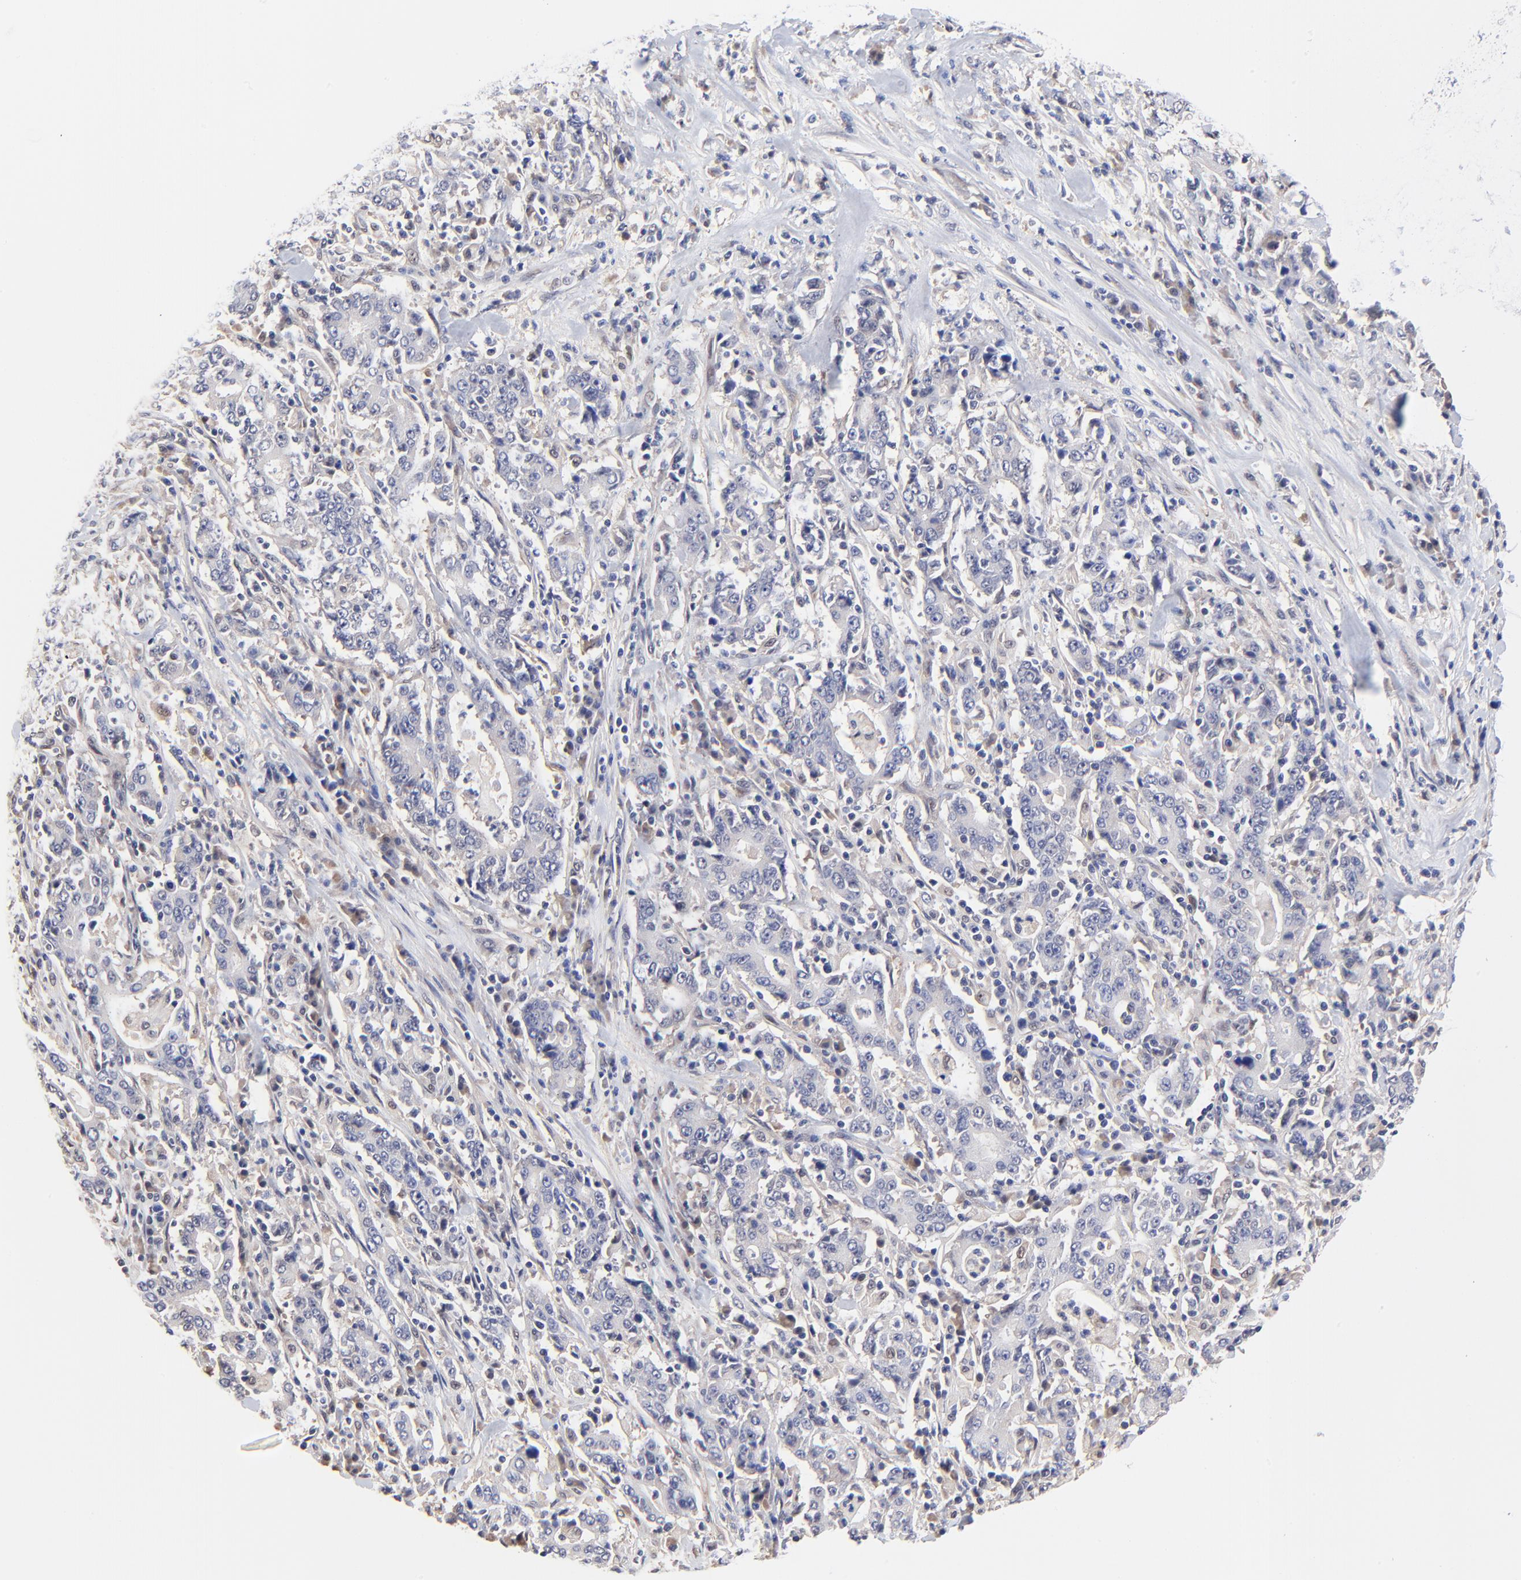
{"staining": {"intensity": "negative", "quantity": "none", "location": "none"}, "tissue": "stomach cancer", "cell_type": "Tumor cells", "image_type": "cancer", "snomed": [{"axis": "morphology", "description": "Normal tissue, NOS"}, {"axis": "morphology", "description": "Adenocarcinoma, NOS"}, {"axis": "topography", "description": "Stomach, upper"}, {"axis": "topography", "description": "Stomach"}], "caption": "Immunohistochemical staining of stomach adenocarcinoma shows no significant staining in tumor cells.", "gene": "TXNL1", "patient": {"sex": "male", "age": 59}}